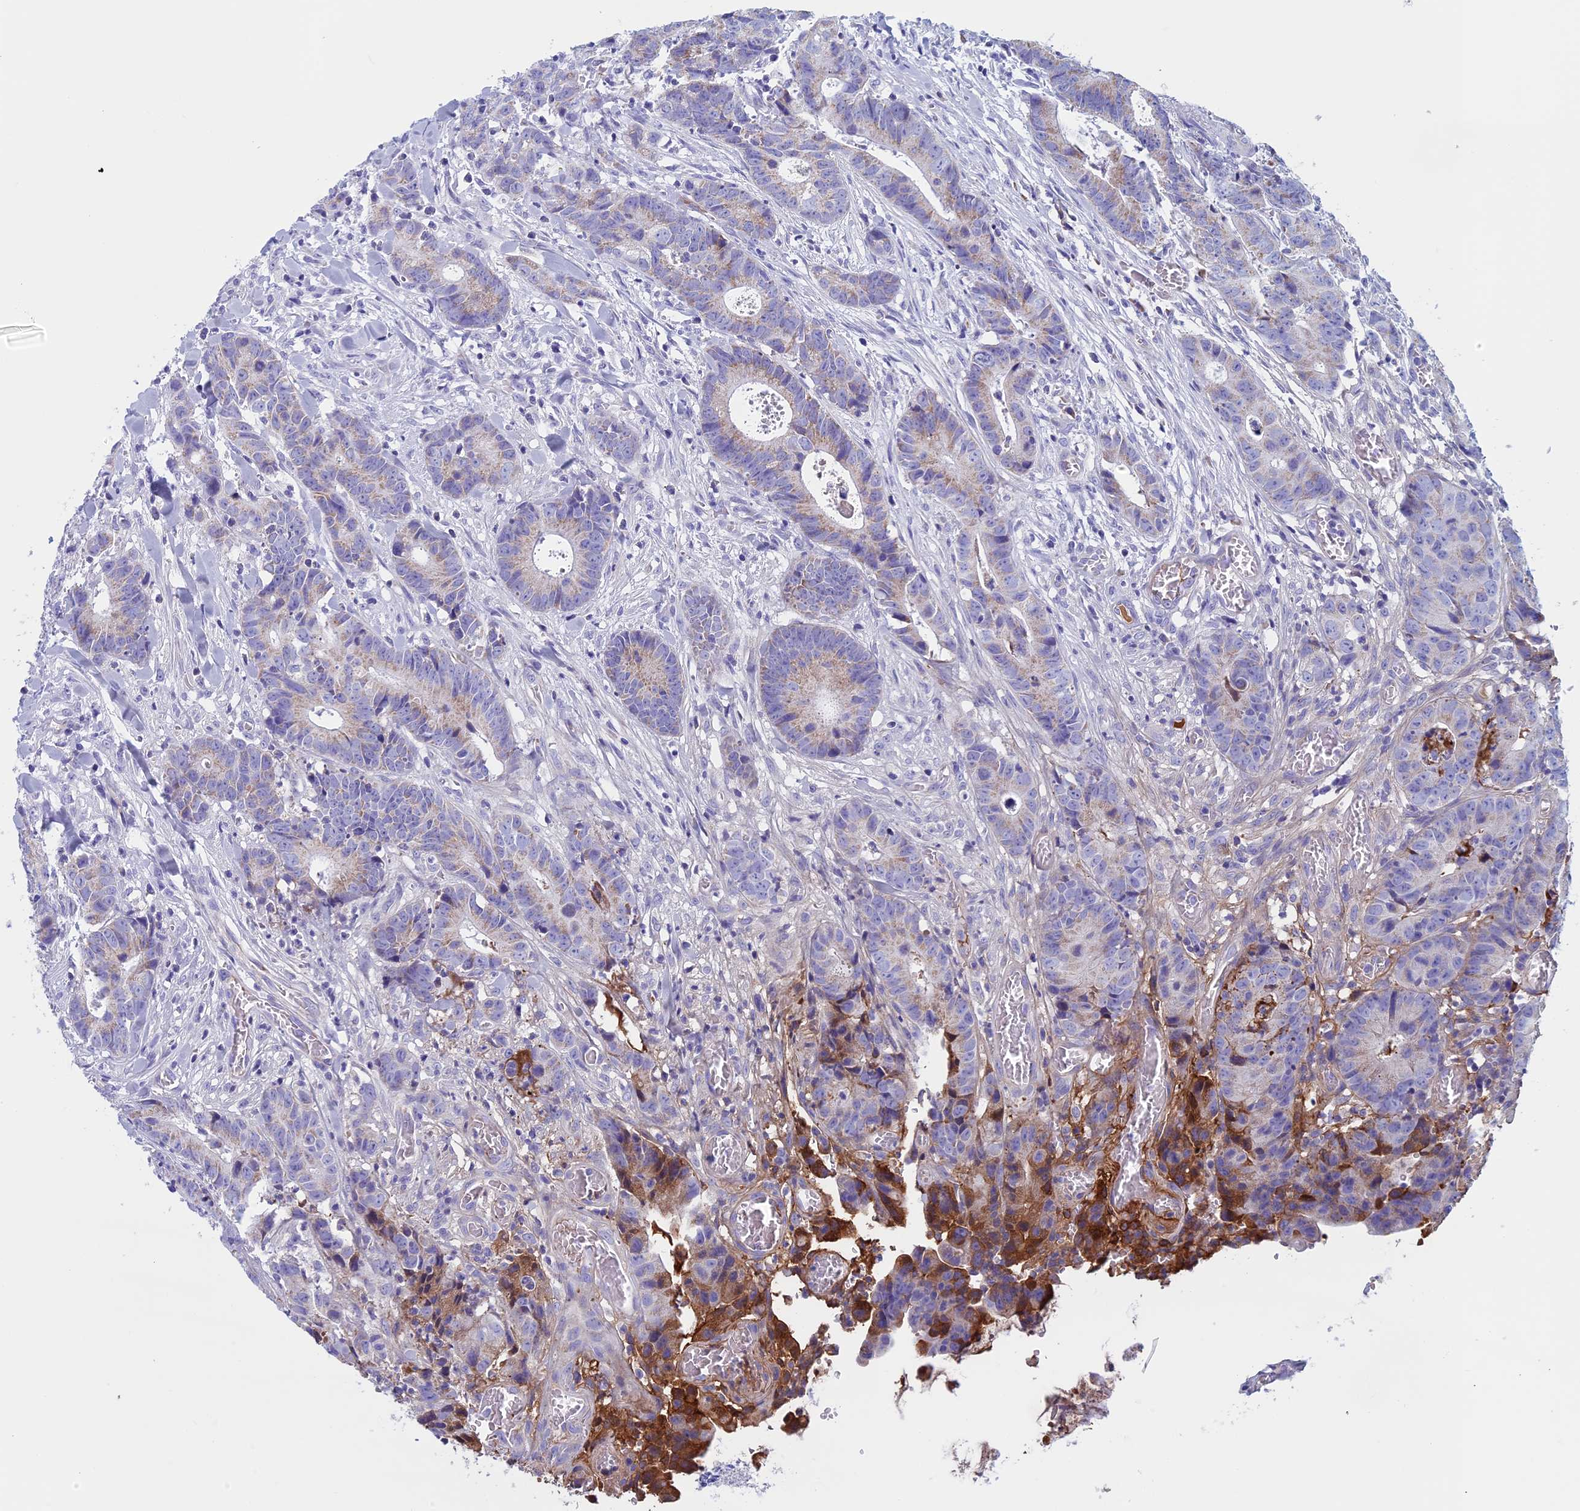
{"staining": {"intensity": "moderate", "quantity": "<25%", "location": "cytoplasmic/membranous"}, "tissue": "colorectal cancer", "cell_type": "Tumor cells", "image_type": "cancer", "snomed": [{"axis": "morphology", "description": "Adenocarcinoma, NOS"}, {"axis": "topography", "description": "Colon"}], "caption": "Immunohistochemistry (IHC) (DAB) staining of human colorectal cancer (adenocarcinoma) exhibits moderate cytoplasmic/membranous protein staining in about <25% of tumor cells. The protein of interest is stained brown, and the nuclei are stained in blue (DAB IHC with brightfield microscopy, high magnification).", "gene": "NDUFB9", "patient": {"sex": "female", "age": 57}}